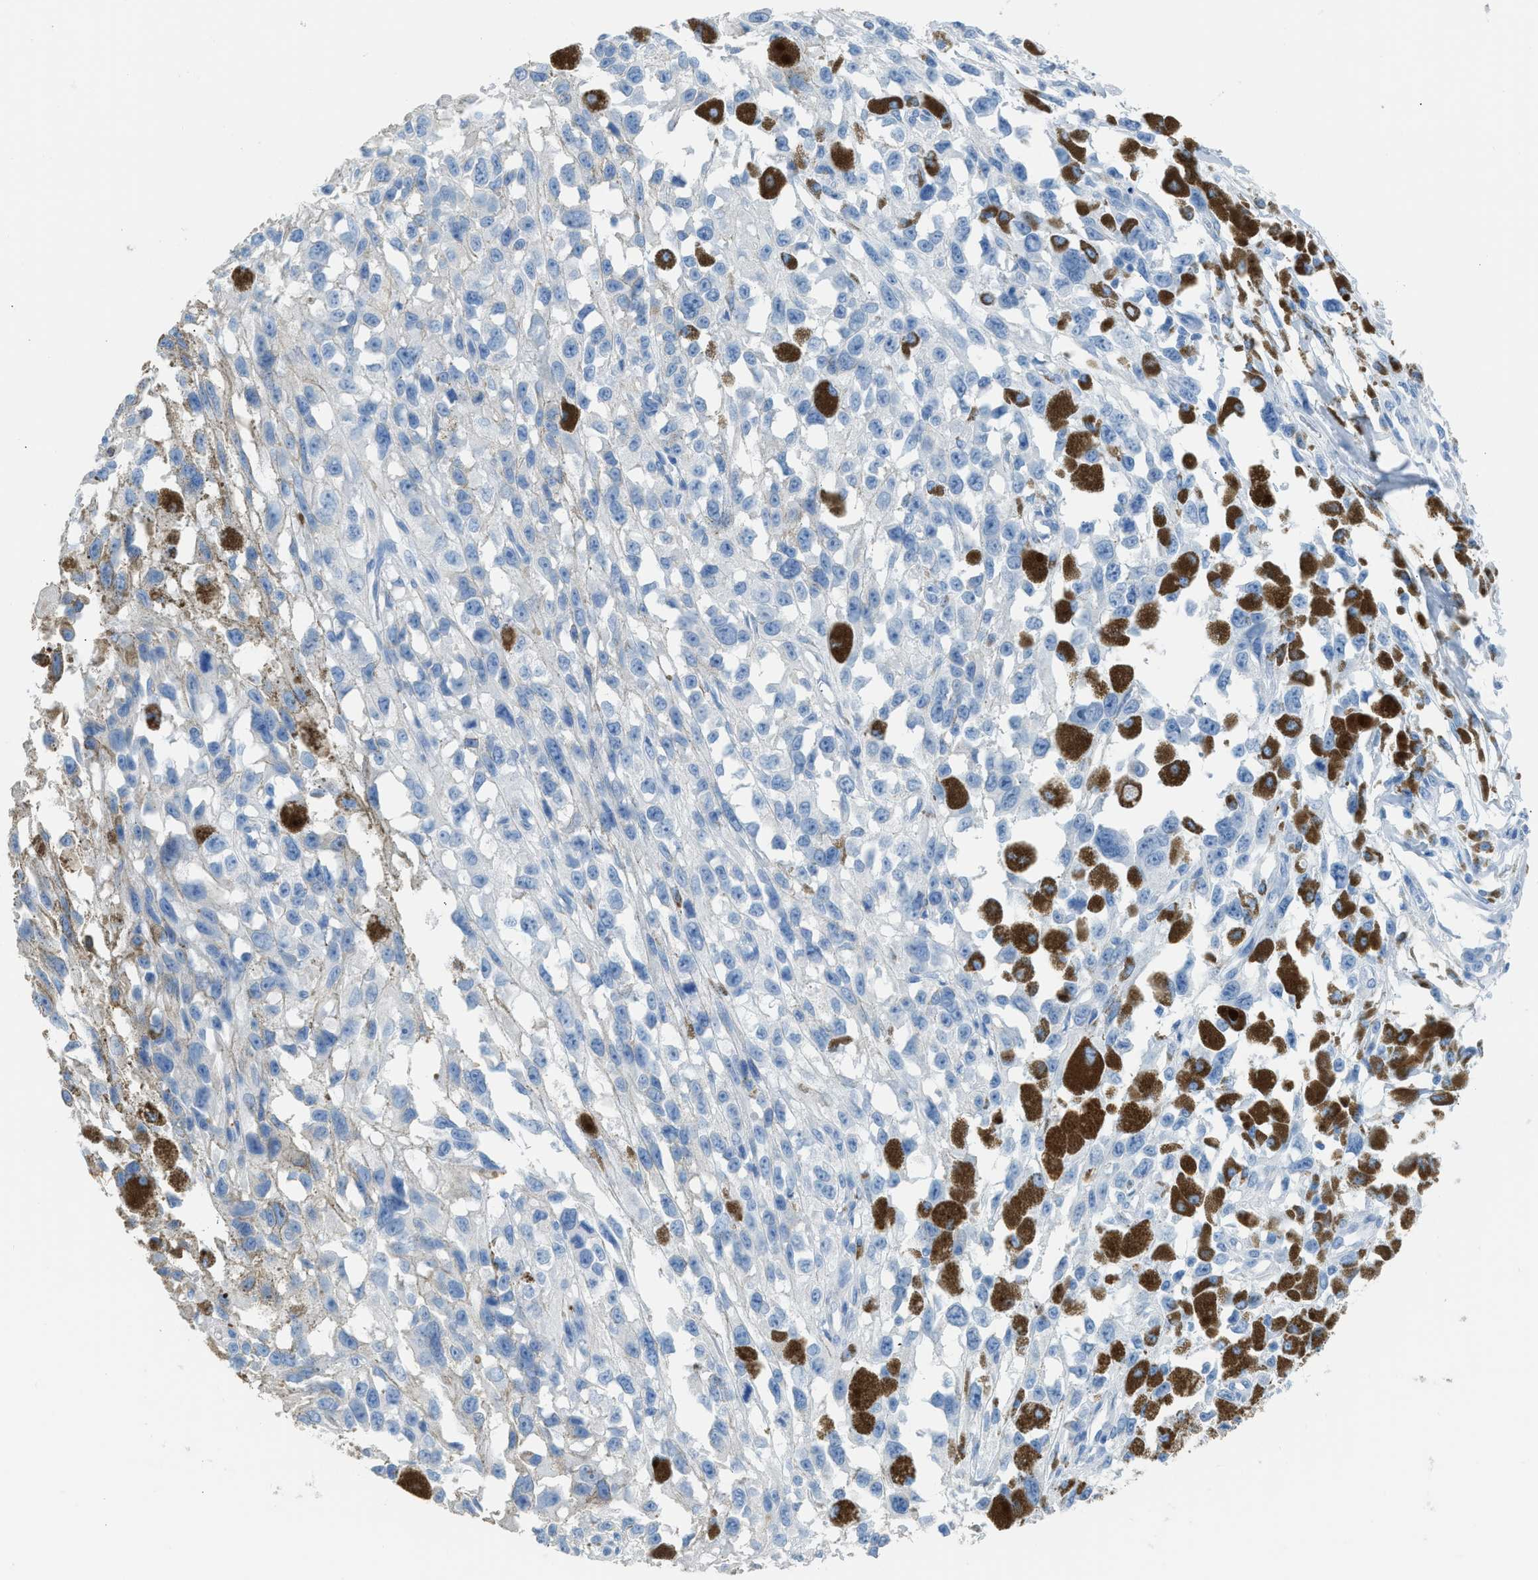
{"staining": {"intensity": "negative", "quantity": "none", "location": "none"}, "tissue": "melanoma", "cell_type": "Tumor cells", "image_type": "cancer", "snomed": [{"axis": "morphology", "description": "Malignant melanoma, Metastatic site"}, {"axis": "topography", "description": "Lymph node"}], "caption": "DAB immunohistochemical staining of human malignant melanoma (metastatic site) exhibits no significant expression in tumor cells.", "gene": "FAIM2", "patient": {"sex": "male", "age": 59}}